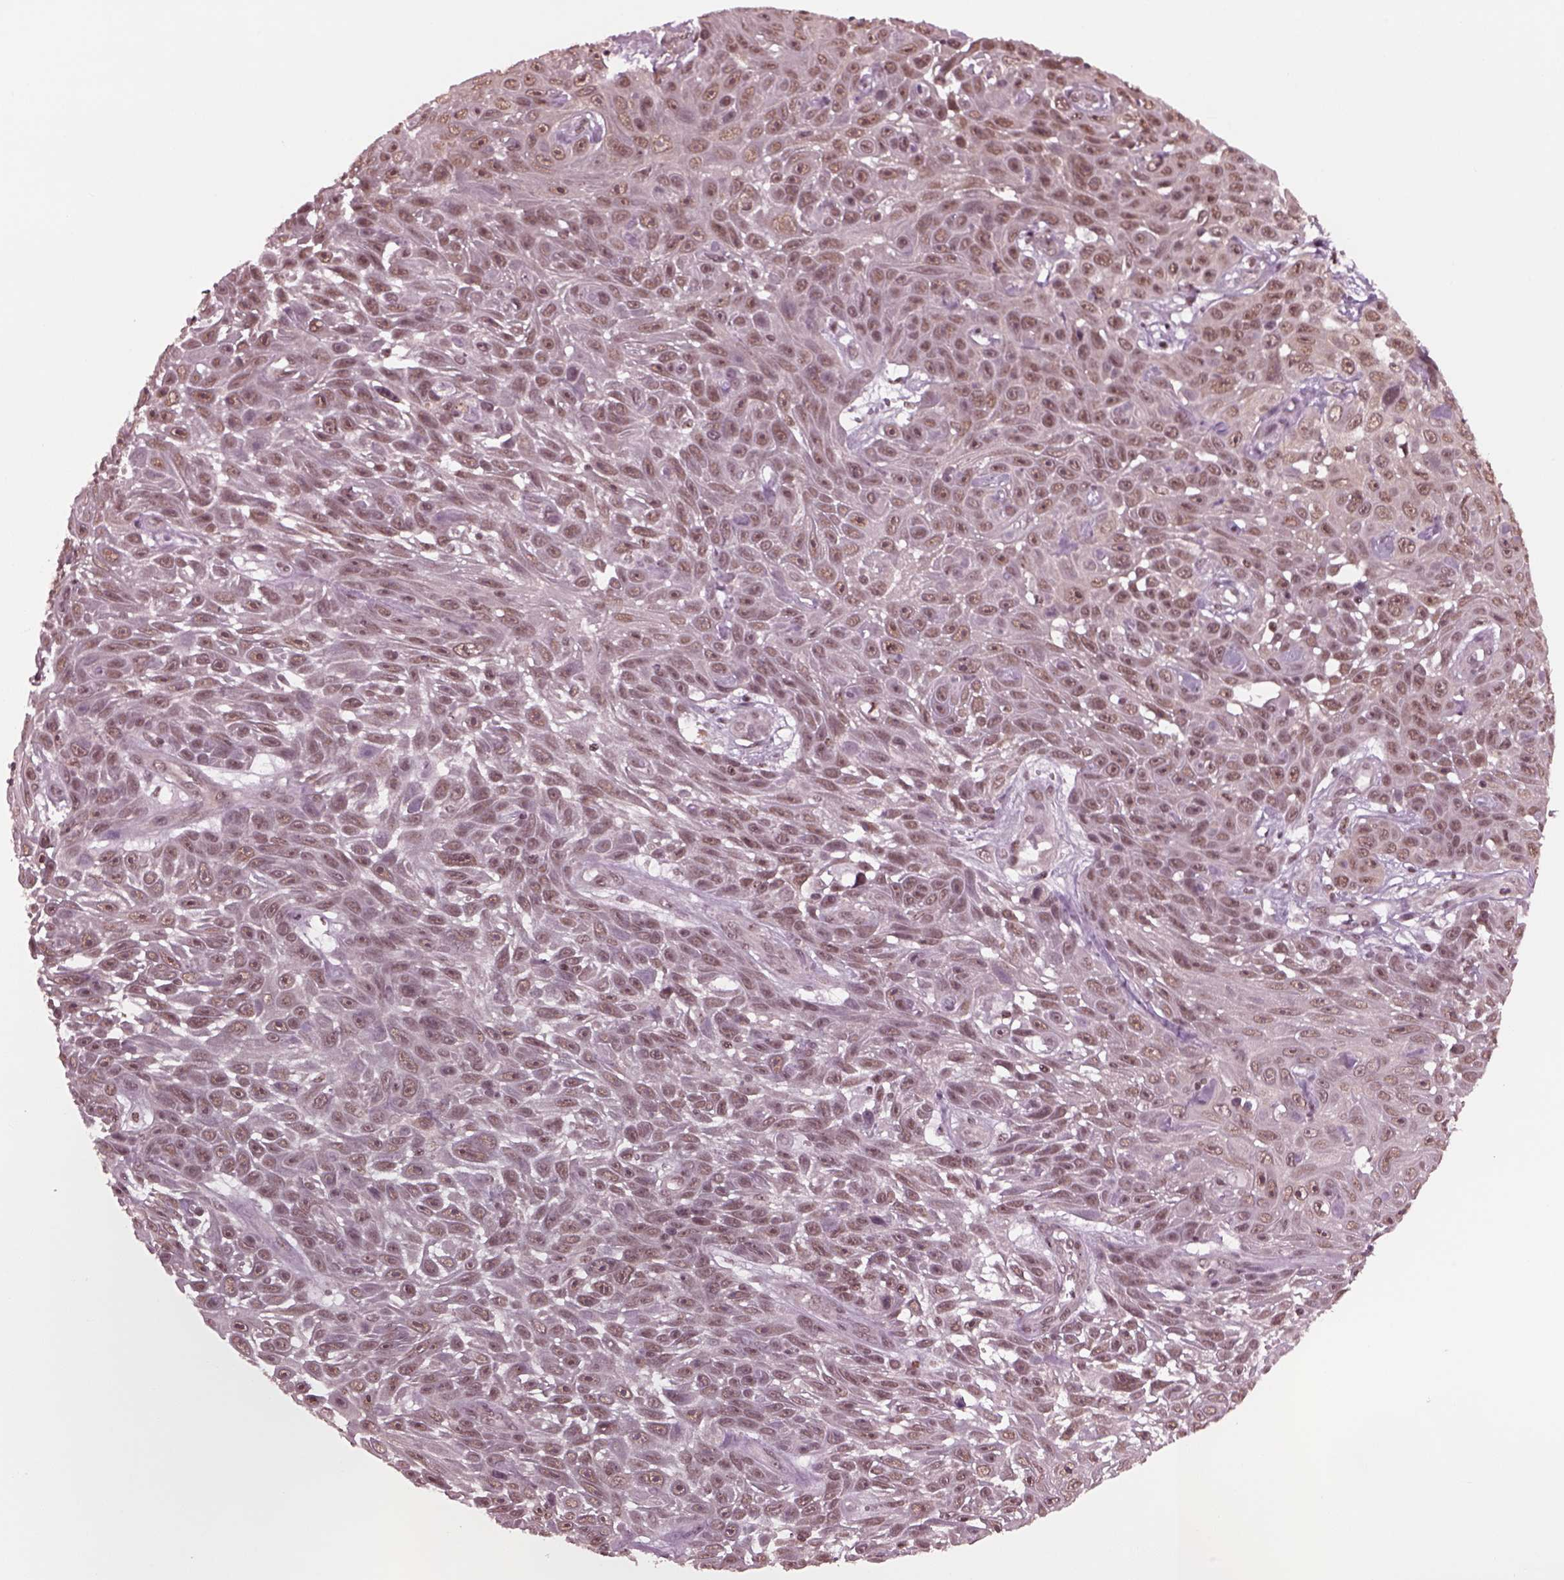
{"staining": {"intensity": "weak", "quantity": "25%-75%", "location": "nuclear"}, "tissue": "skin cancer", "cell_type": "Tumor cells", "image_type": "cancer", "snomed": [{"axis": "morphology", "description": "Squamous cell carcinoma, NOS"}, {"axis": "topography", "description": "Skin"}], "caption": "An image of human skin squamous cell carcinoma stained for a protein exhibits weak nuclear brown staining in tumor cells.", "gene": "RUVBL2", "patient": {"sex": "male", "age": 82}}